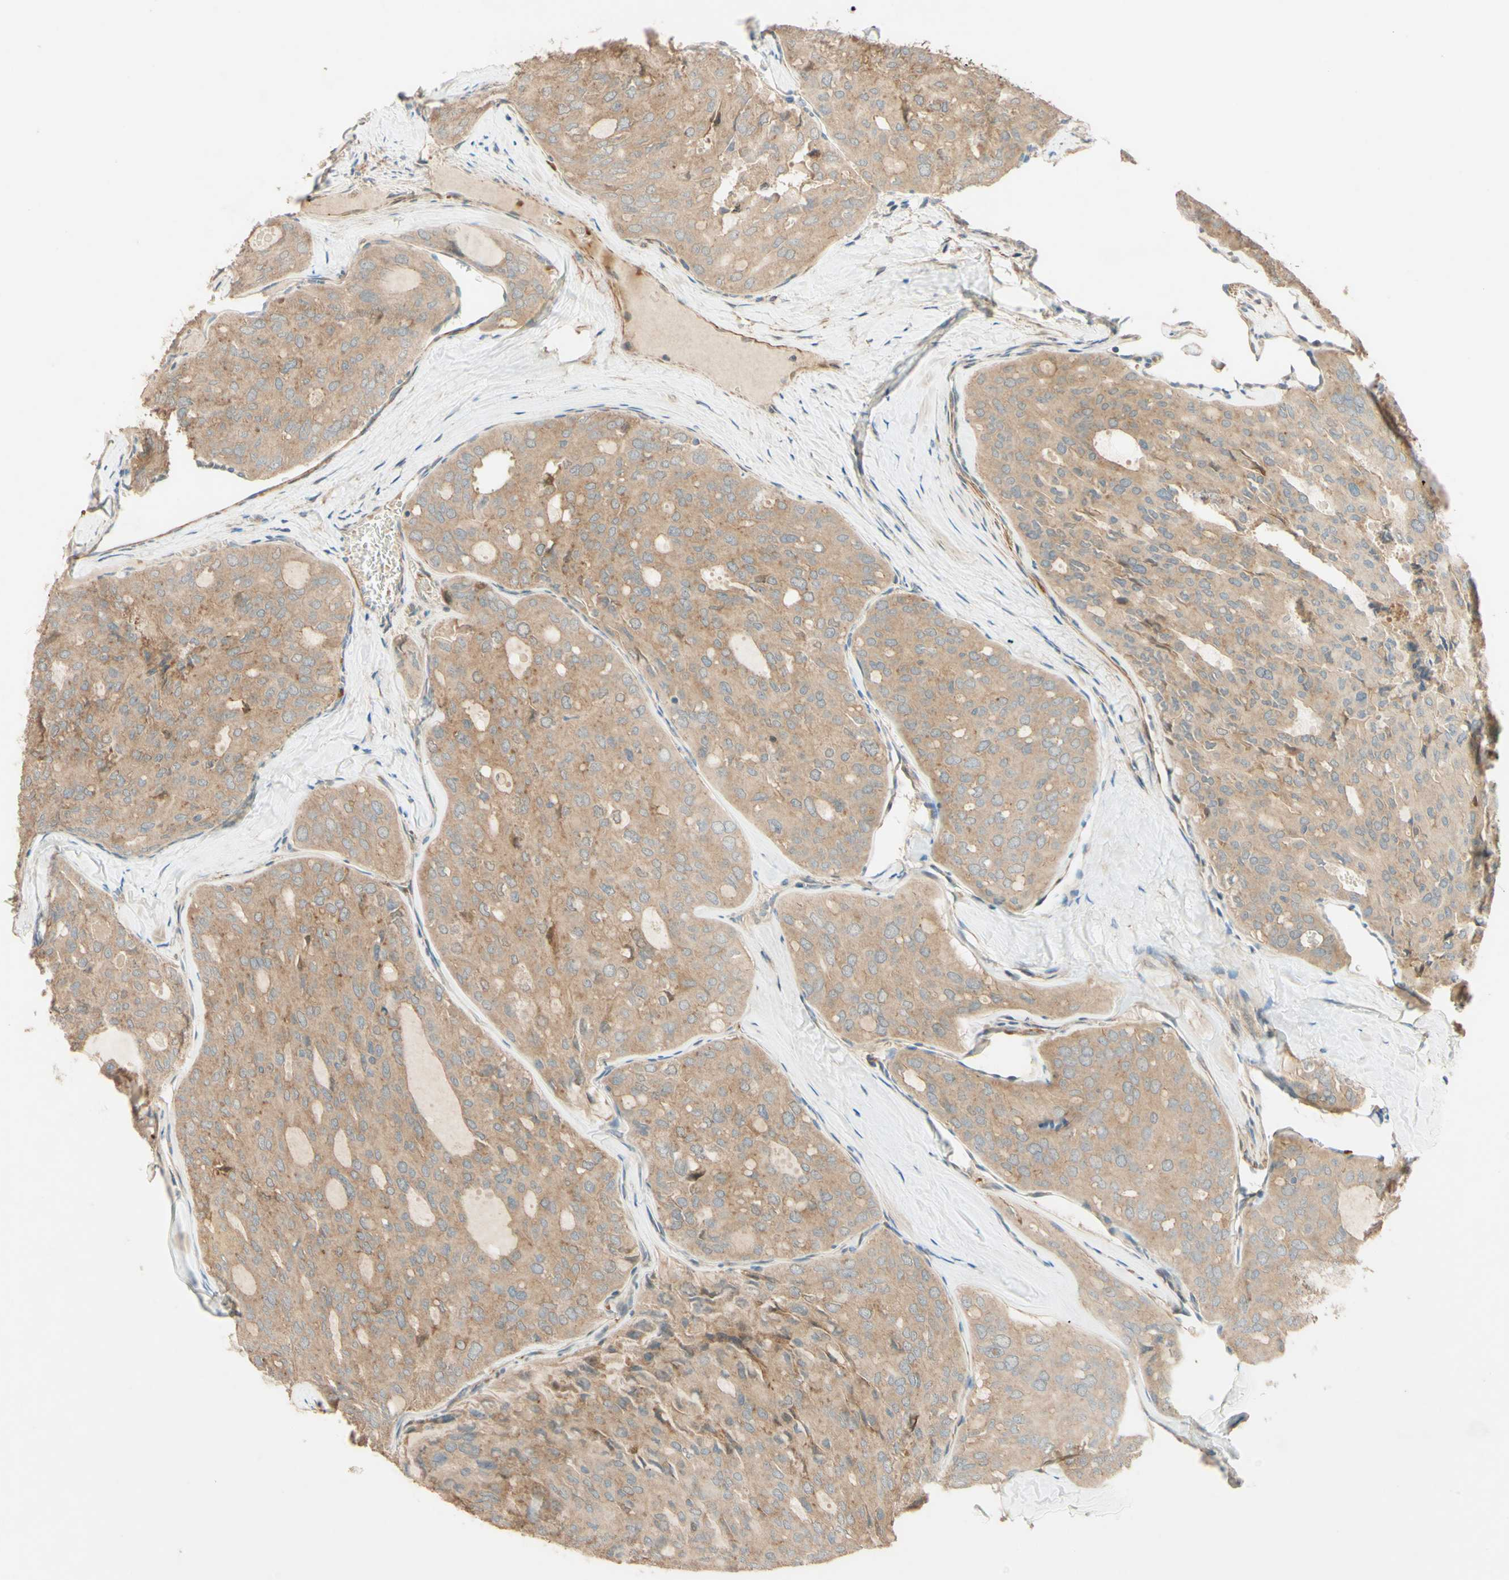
{"staining": {"intensity": "weak", "quantity": ">75%", "location": "cytoplasmic/membranous"}, "tissue": "thyroid cancer", "cell_type": "Tumor cells", "image_type": "cancer", "snomed": [{"axis": "morphology", "description": "Follicular adenoma carcinoma, NOS"}, {"axis": "topography", "description": "Thyroid gland"}], "caption": "Thyroid cancer tissue demonstrates weak cytoplasmic/membranous expression in approximately >75% of tumor cells, visualized by immunohistochemistry.", "gene": "ADAM17", "patient": {"sex": "male", "age": 75}}